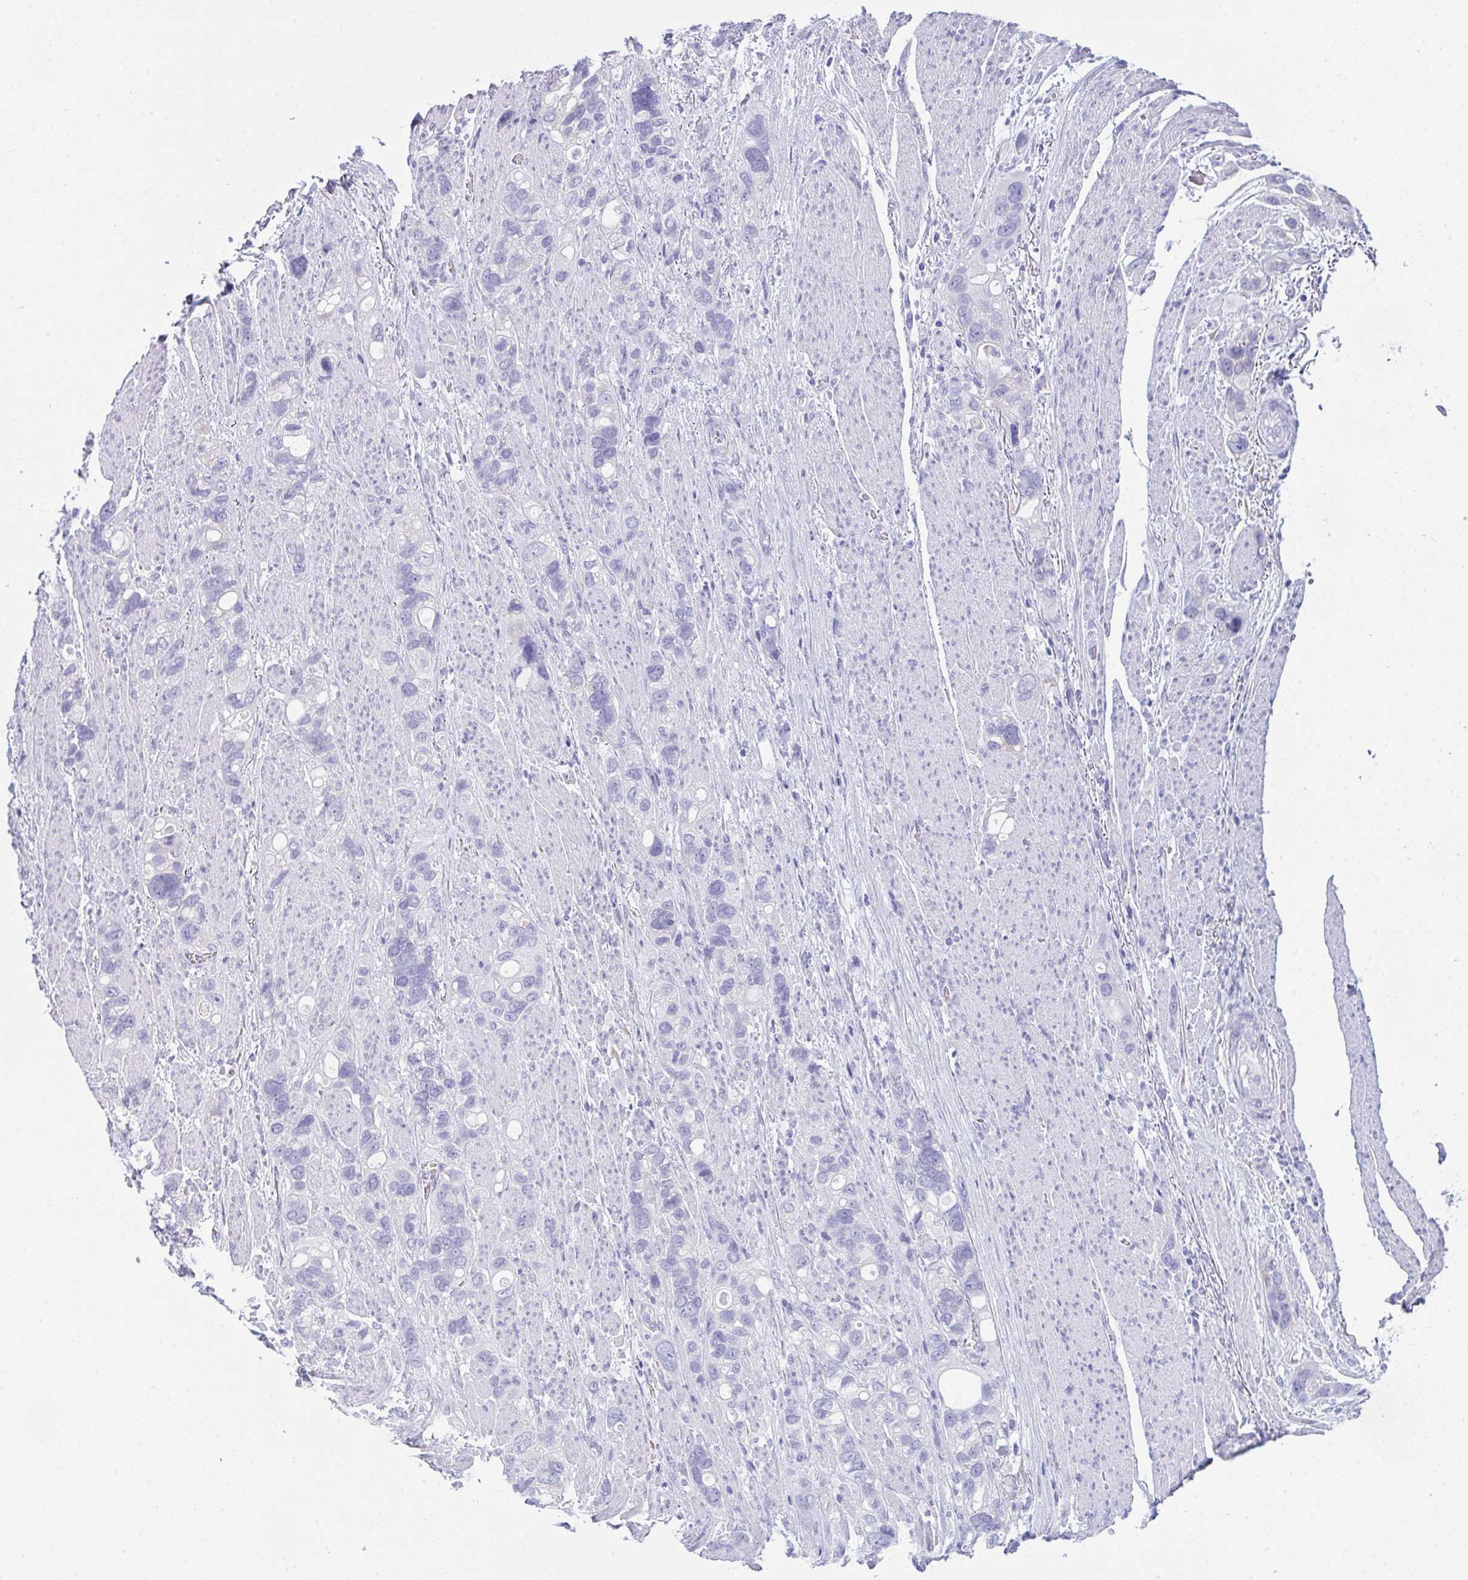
{"staining": {"intensity": "negative", "quantity": "none", "location": "none"}, "tissue": "stomach cancer", "cell_type": "Tumor cells", "image_type": "cancer", "snomed": [{"axis": "morphology", "description": "Adenocarcinoma, NOS"}, {"axis": "topography", "description": "Stomach, upper"}], "caption": "IHC micrograph of stomach cancer stained for a protein (brown), which displays no positivity in tumor cells. (Immunohistochemistry (ihc), brightfield microscopy, high magnification).", "gene": "BBS1", "patient": {"sex": "female", "age": 81}}